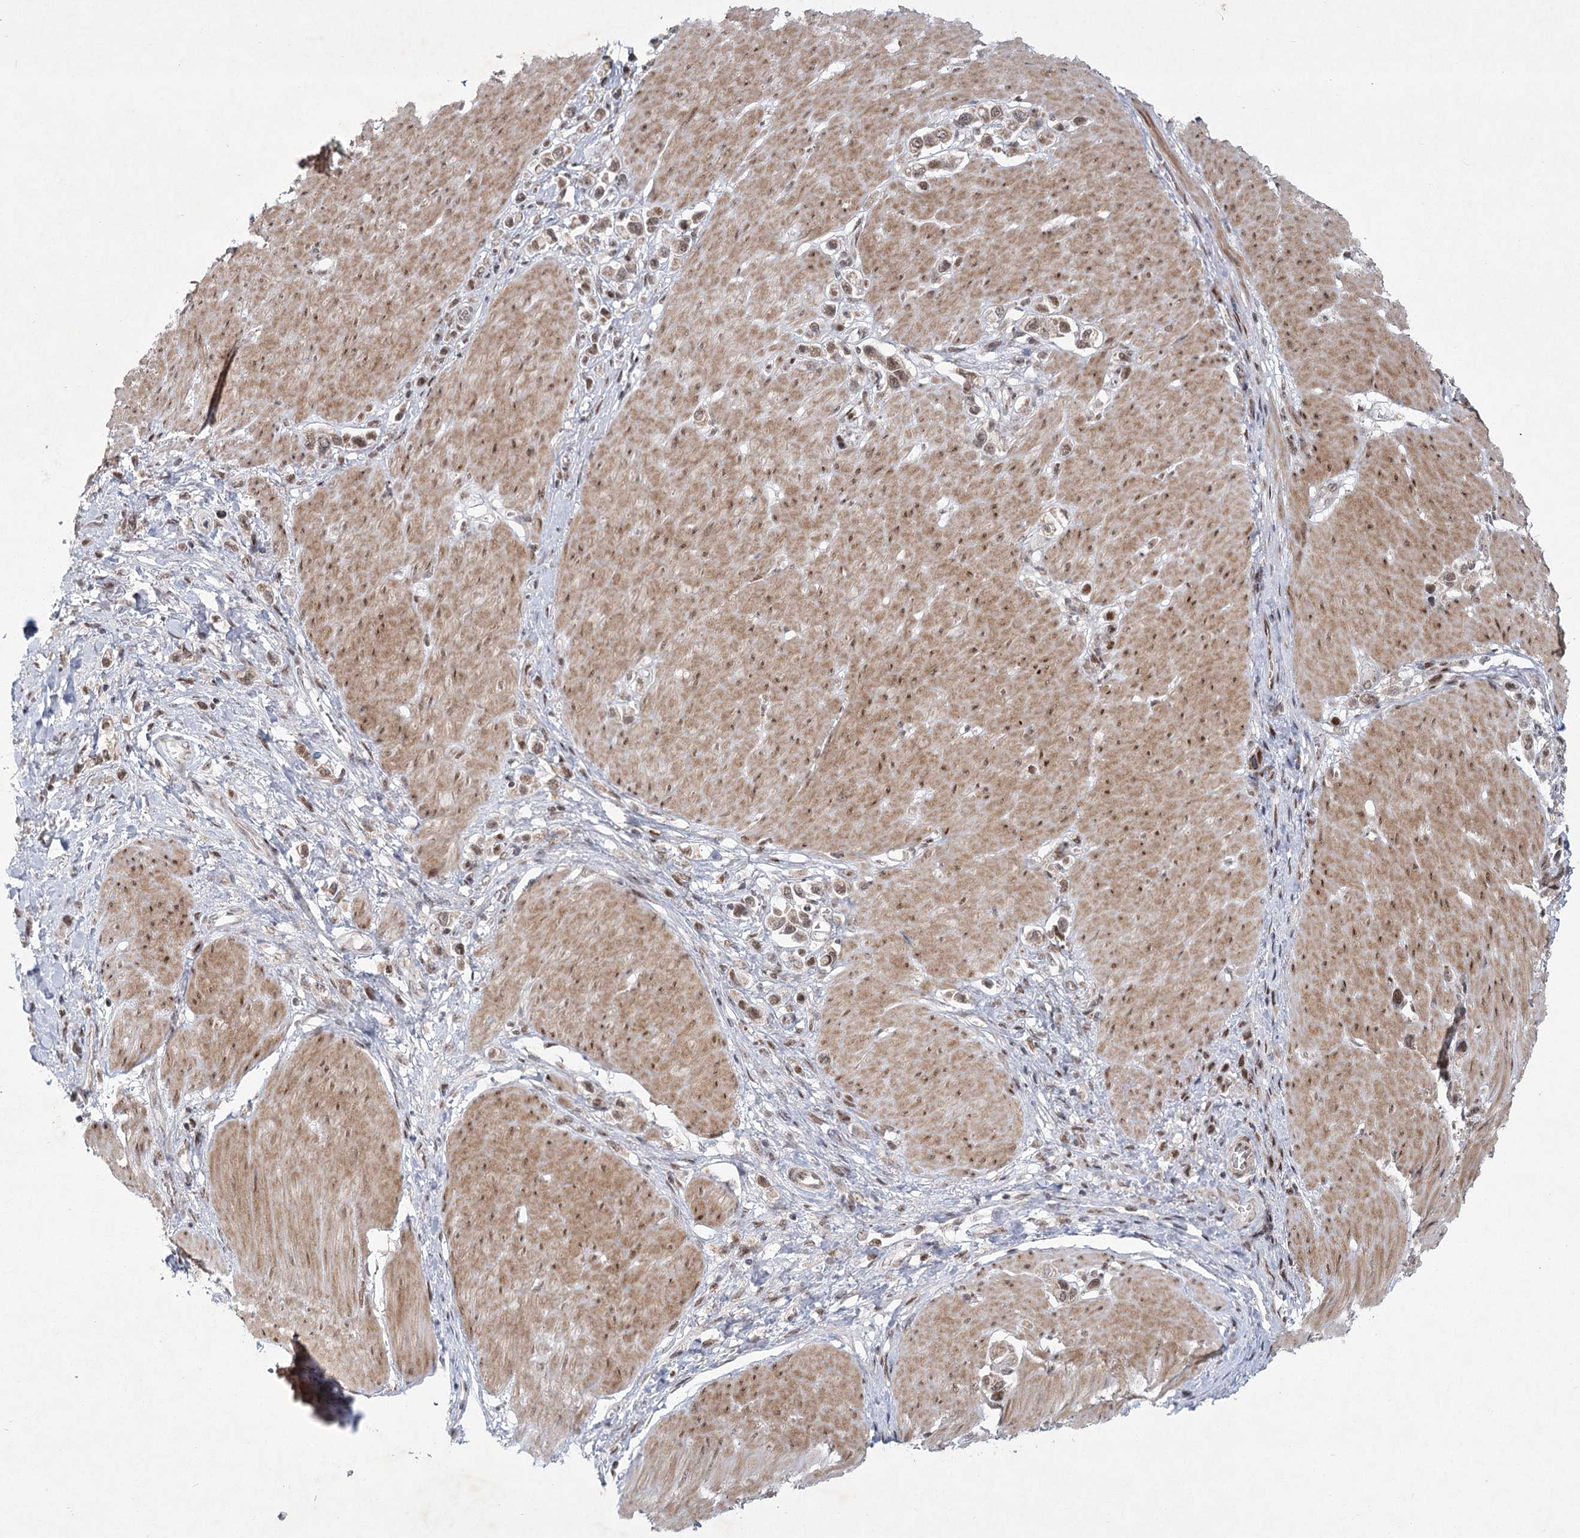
{"staining": {"intensity": "moderate", "quantity": ">75%", "location": "nuclear"}, "tissue": "stomach cancer", "cell_type": "Tumor cells", "image_type": "cancer", "snomed": [{"axis": "morphology", "description": "Normal tissue, NOS"}, {"axis": "morphology", "description": "Adenocarcinoma, NOS"}, {"axis": "topography", "description": "Stomach, upper"}, {"axis": "topography", "description": "Stomach"}], "caption": "IHC histopathology image of neoplastic tissue: human stomach cancer stained using immunohistochemistry (IHC) displays medium levels of moderate protein expression localized specifically in the nuclear of tumor cells, appearing as a nuclear brown color.", "gene": "CIB4", "patient": {"sex": "female", "age": 65}}